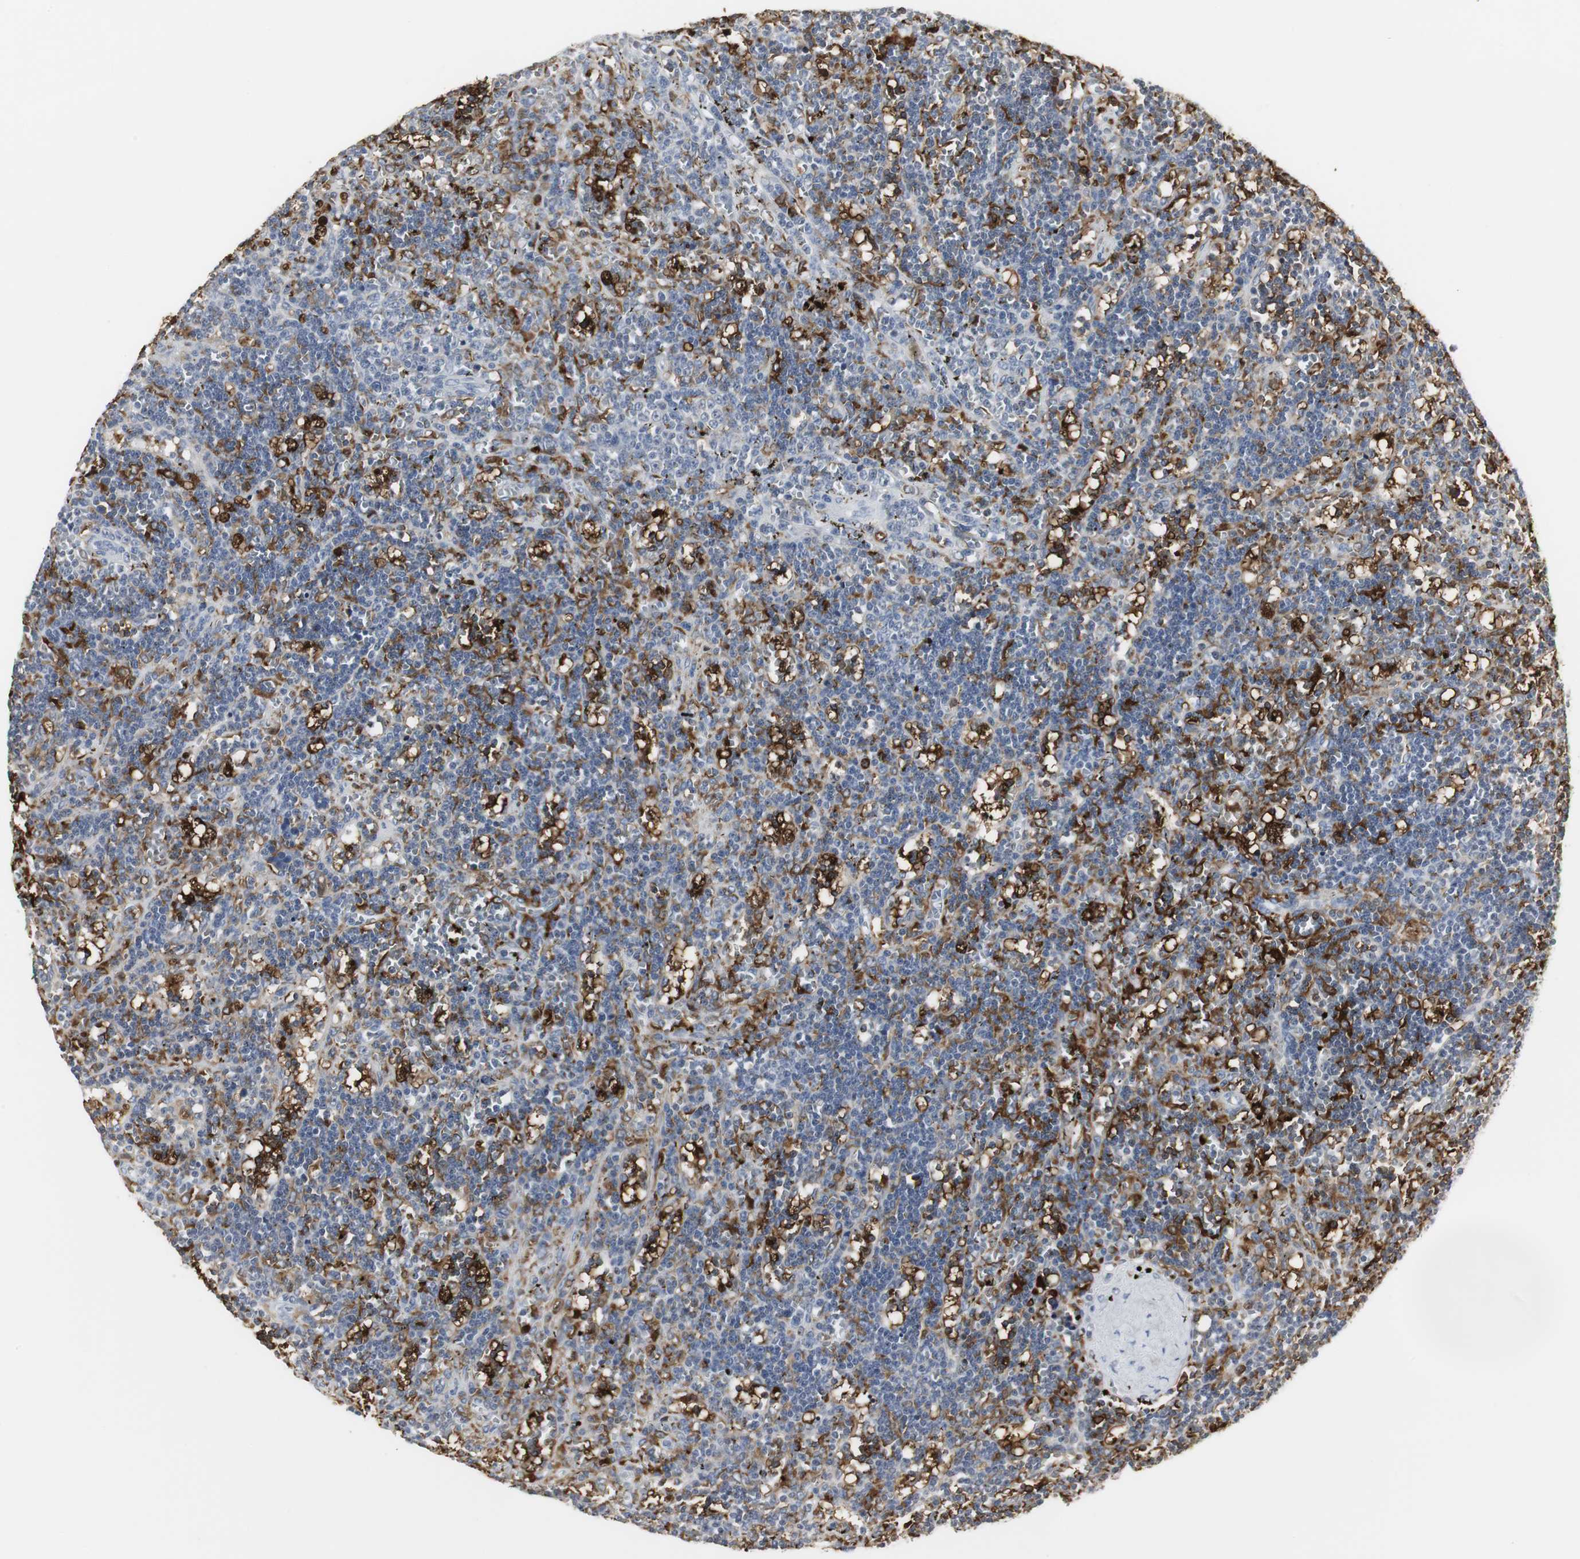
{"staining": {"intensity": "negative", "quantity": "none", "location": "none"}, "tissue": "lymphoma", "cell_type": "Tumor cells", "image_type": "cancer", "snomed": [{"axis": "morphology", "description": "Malignant lymphoma, non-Hodgkin's type, Low grade"}, {"axis": "topography", "description": "Spleen"}], "caption": "Immunohistochemistry (IHC) histopathology image of neoplastic tissue: human lymphoma stained with DAB displays no significant protein expression in tumor cells. The staining was performed using DAB to visualize the protein expression in brown, while the nuclei were stained in blue with hematoxylin (Magnification: 20x).", "gene": "PI15", "patient": {"sex": "male", "age": 60}}